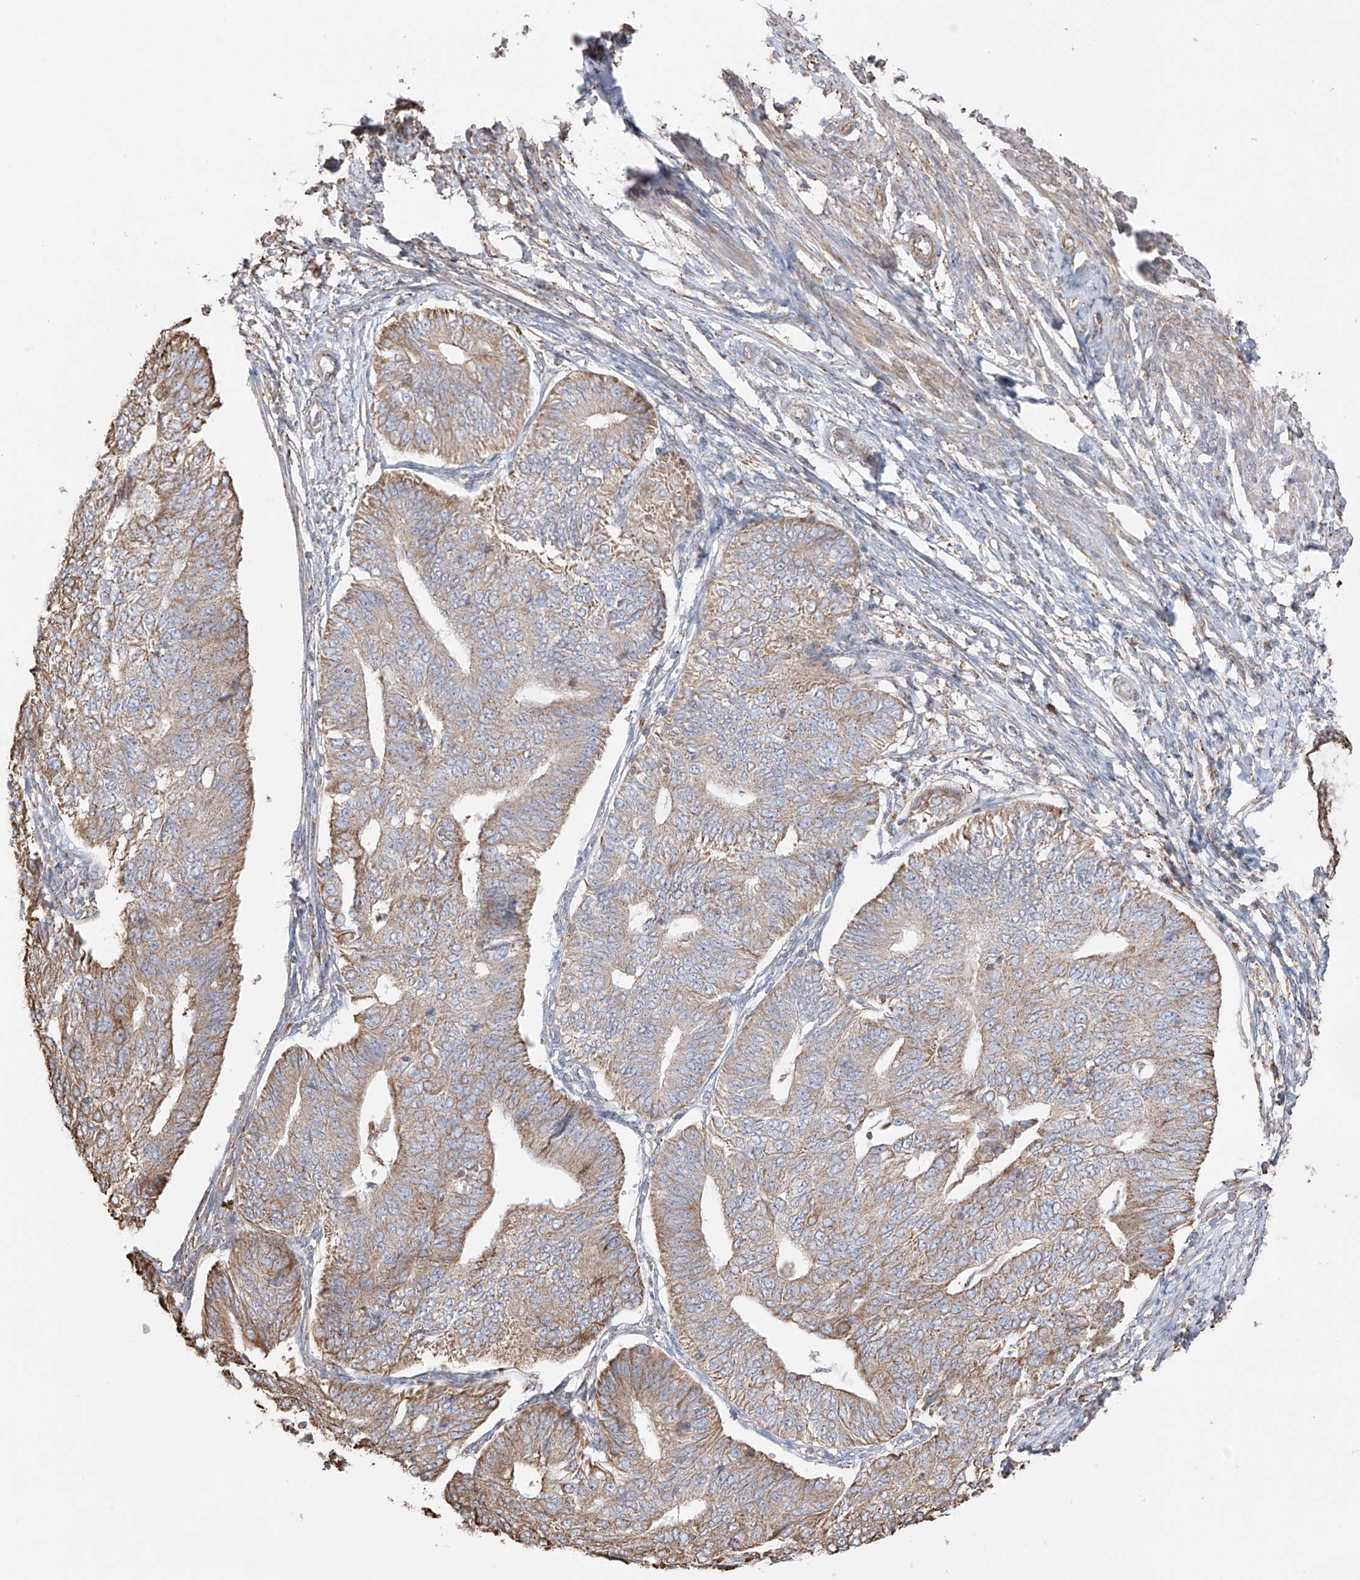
{"staining": {"intensity": "moderate", "quantity": ">75%", "location": "cytoplasmic/membranous"}, "tissue": "endometrial cancer", "cell_type": "Tumor cells", "image_type": "cancer", "snomed": [{"axis": "morphology", "description": "Adenocarcinoma, NOS"}, {"axis": "topography", "description": "Endometrium"}], "caption": "A micrograph of human adenocarcinoma (endometrial) stained for a protein reveals moderate cytoplasmic/membranous brown staining in tumor cells. (Stains: DAB in brown, nuclei in blue, Microscopy: brightfield microscopy at high magnification).", "gene": "XKR3", "patient": {"sex": "female", "age": 32}}